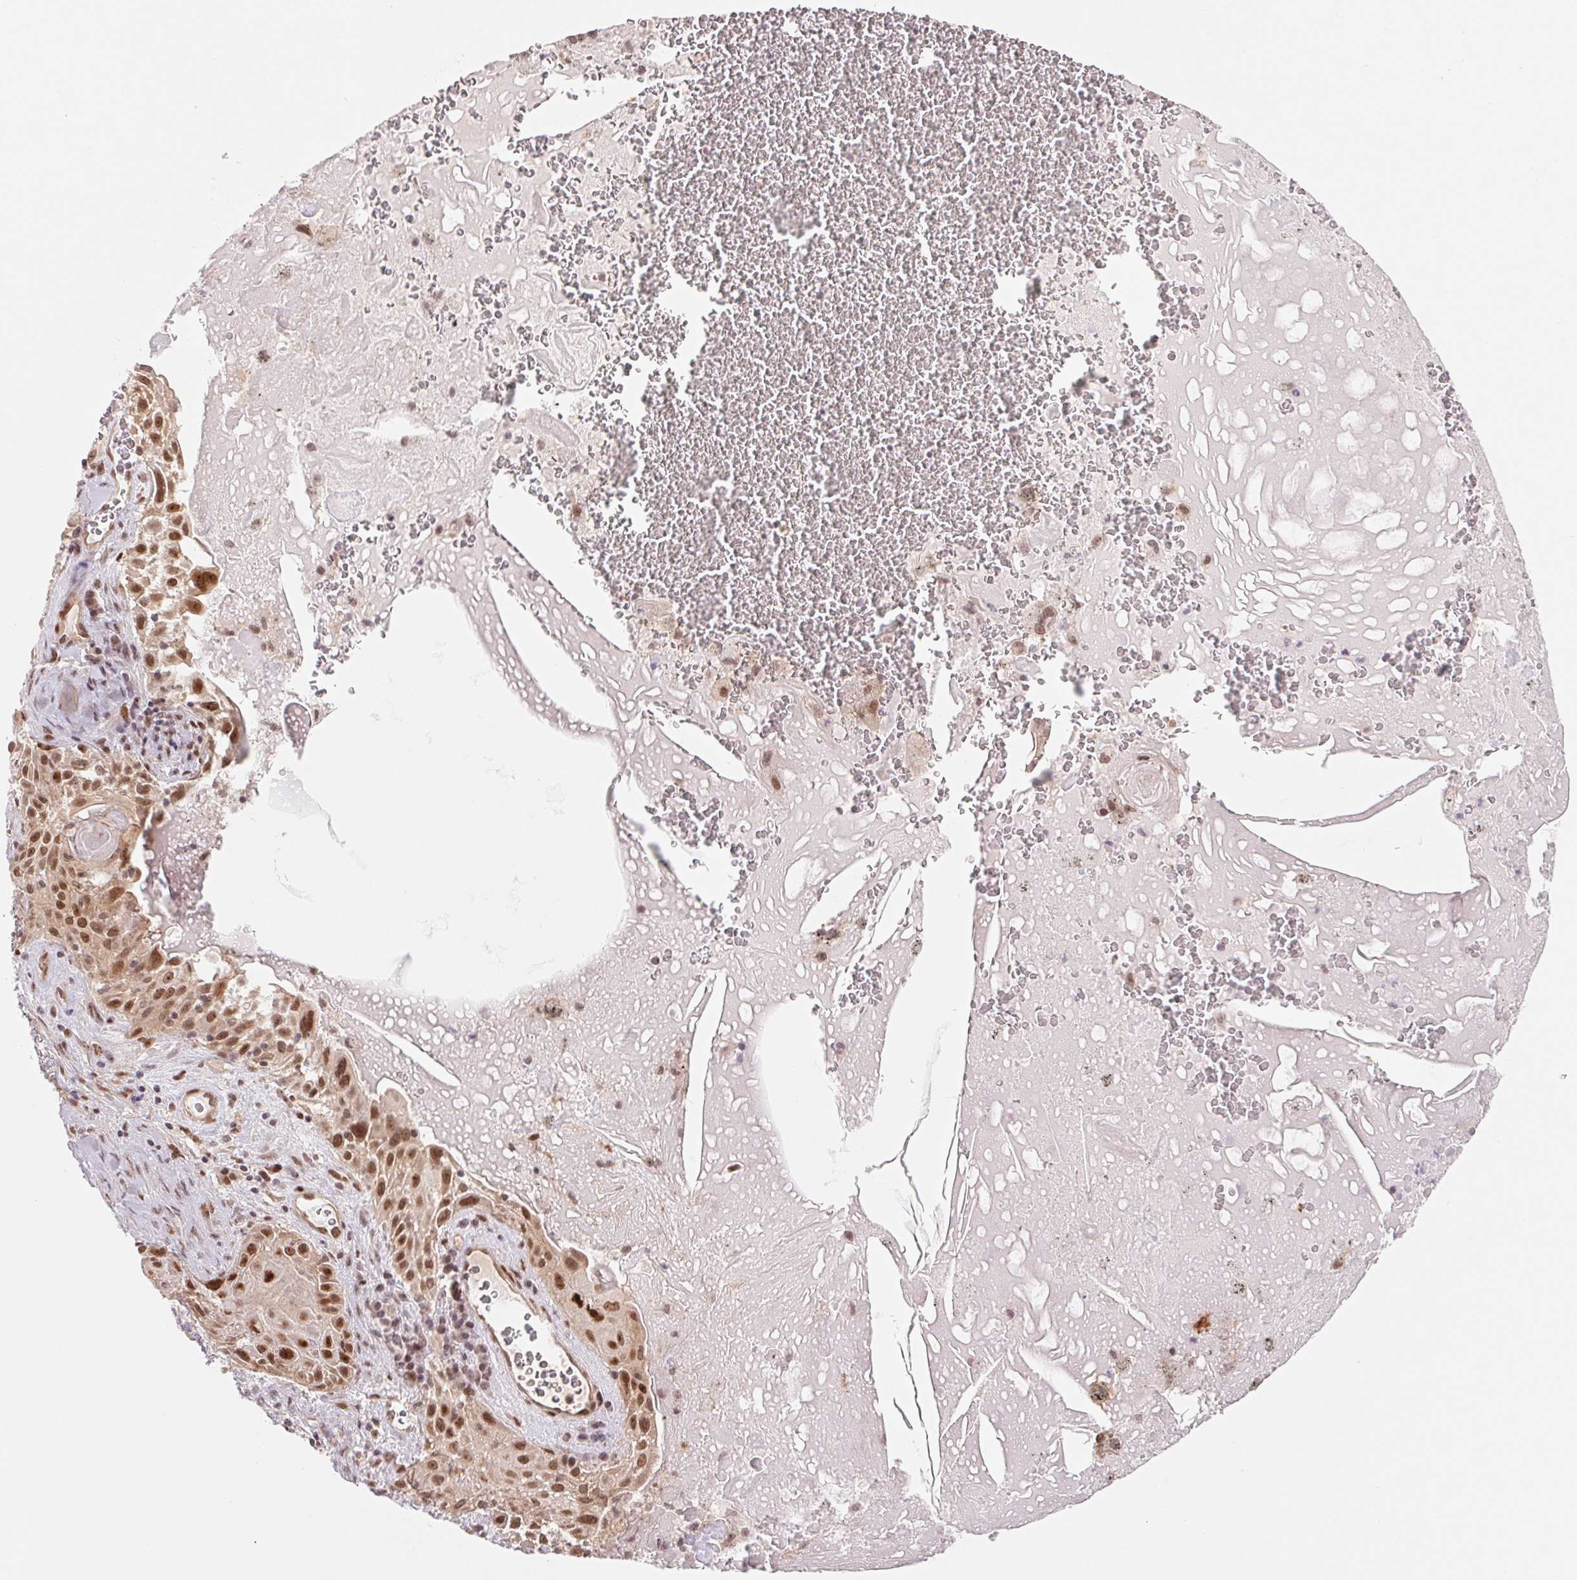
{"staining": {"intensity": "moderate", "quantity": ">75%", "location": "nuclear"}, "tissue": "lung cancer", "cell_type": "Tumor cells", "image_type": "cancer", "snomed": [{"axis": "morphology", "description": "Squamous cell carcinoma, NOS"}, {"axis": "topography", "description": "Lung"}], "caption": "Immunohistochemistry (IHC) image of neoplastic tissue: lung squamous cell carcinoma stained using IHC shows medium levels of moderate protein expression localized specifically in the nuclear of tumor cells, appearing as a nuclear brown color.", "gene": "DNAJB6", "patient": {"sex": "male", "age": 79}}